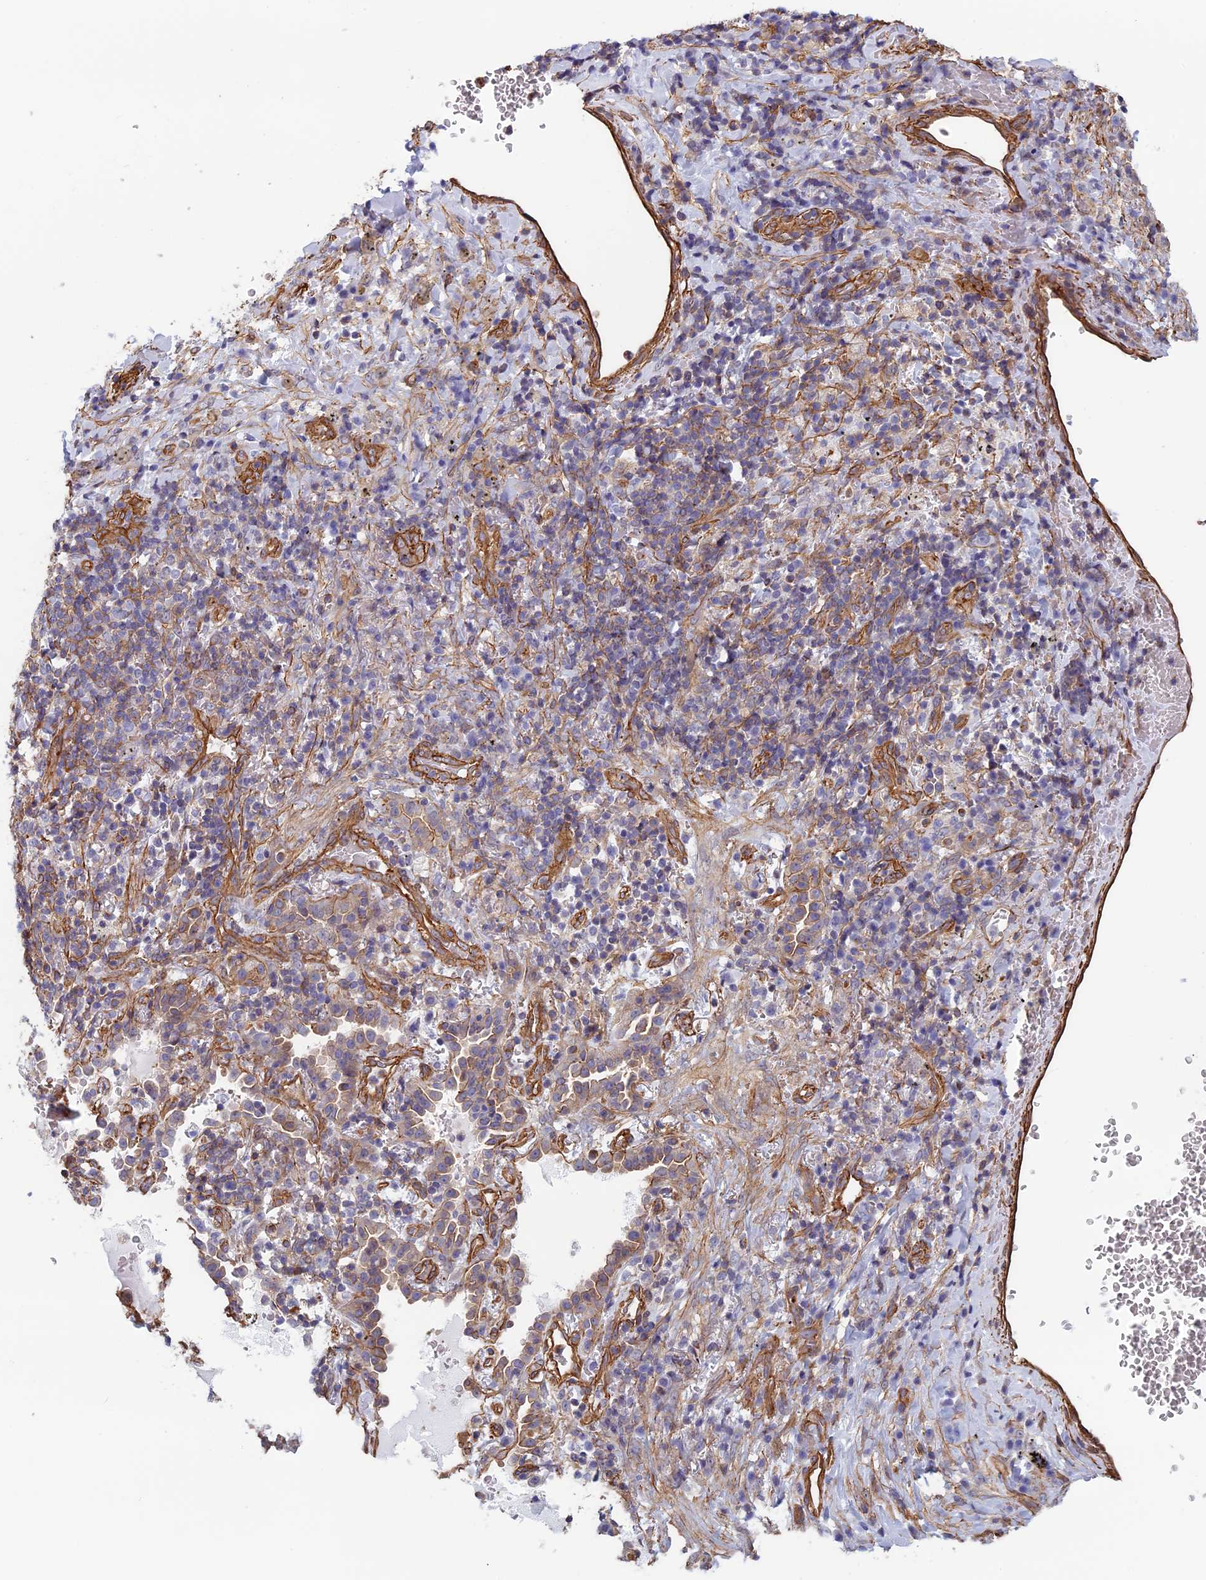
{"staining": {"intensity": "moderate", "quantity": "<25%", "location": "cytoplasmic/membranous"}, "tissue": "lung cancer", "cell_type": "Tumor cells", "image_type": "cancer", "snomed": [{"axis": "morphology", "description": "Squamous cell carcinoma, NOS"}, {"axis": "topography", "description": "Lung"}], "caption": "Moderate cytoplasmic/membranous protein staining is seen in approximately <25% of tumor cells in lung cancer (squamous cell carcinoma).", "gene": "ANGPTL2", "patient": {"sex": "female", "age": 63}}